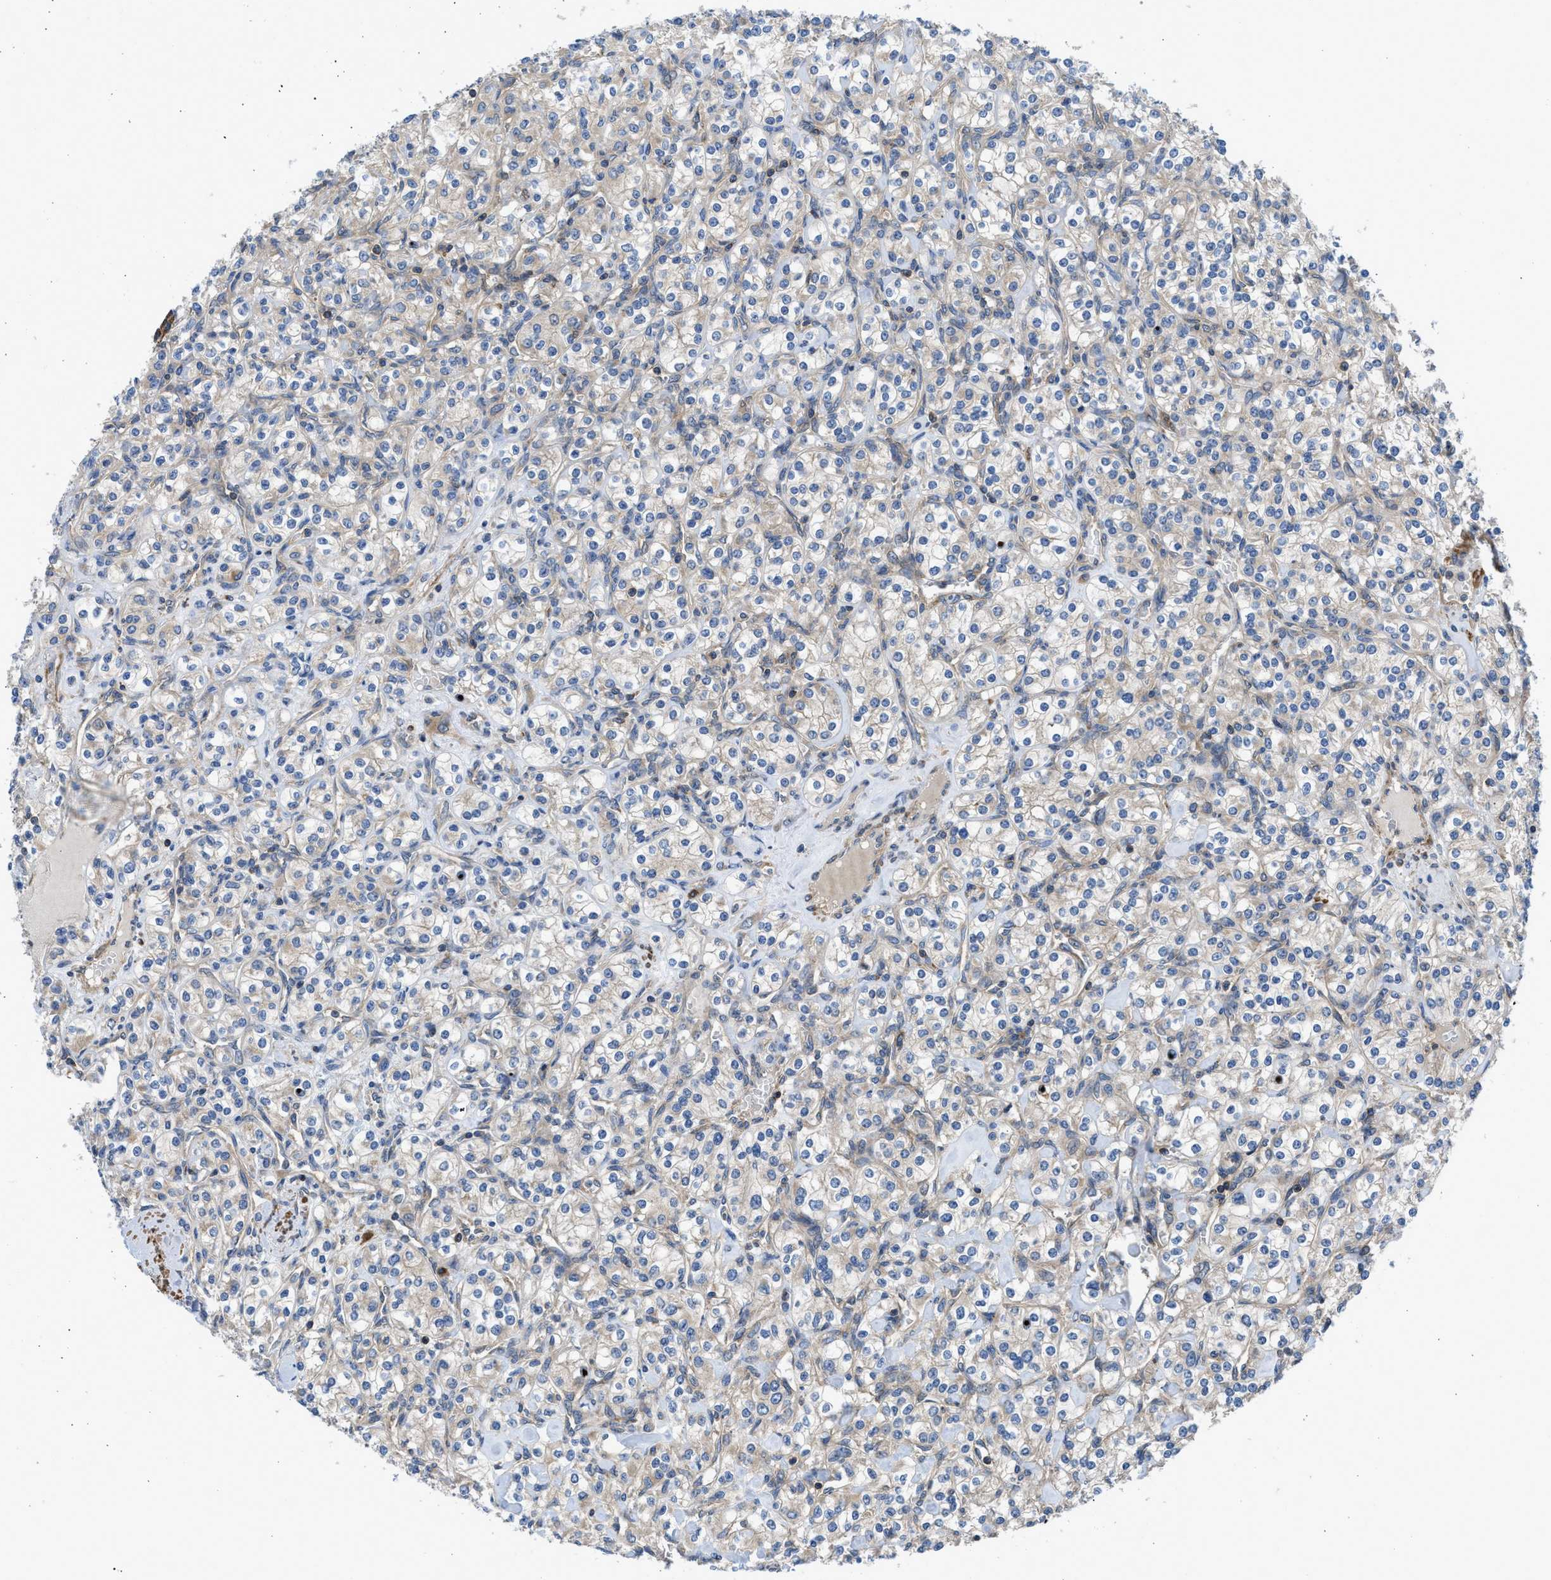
{"staining": {"intensity": "negative", "quantity": "none", "location": "none"}, "tissue": "renal cancer", "cell_type": "Tumor cells", "image_type": "cancer", "snomed": [{"axis": "morphology", "description": "Adenocarcinoma, NOS"}, {"axis": "topography", "description": "Kidney"}], "caption": "A high-resolution histopathology image shows immunohistochemistry (IHC) staining of renal adenocarcinoma, which reveals no significant positivity in tumor cells.", "gene": "CHKB", "patient": {"sex": "male", "age": 77}}